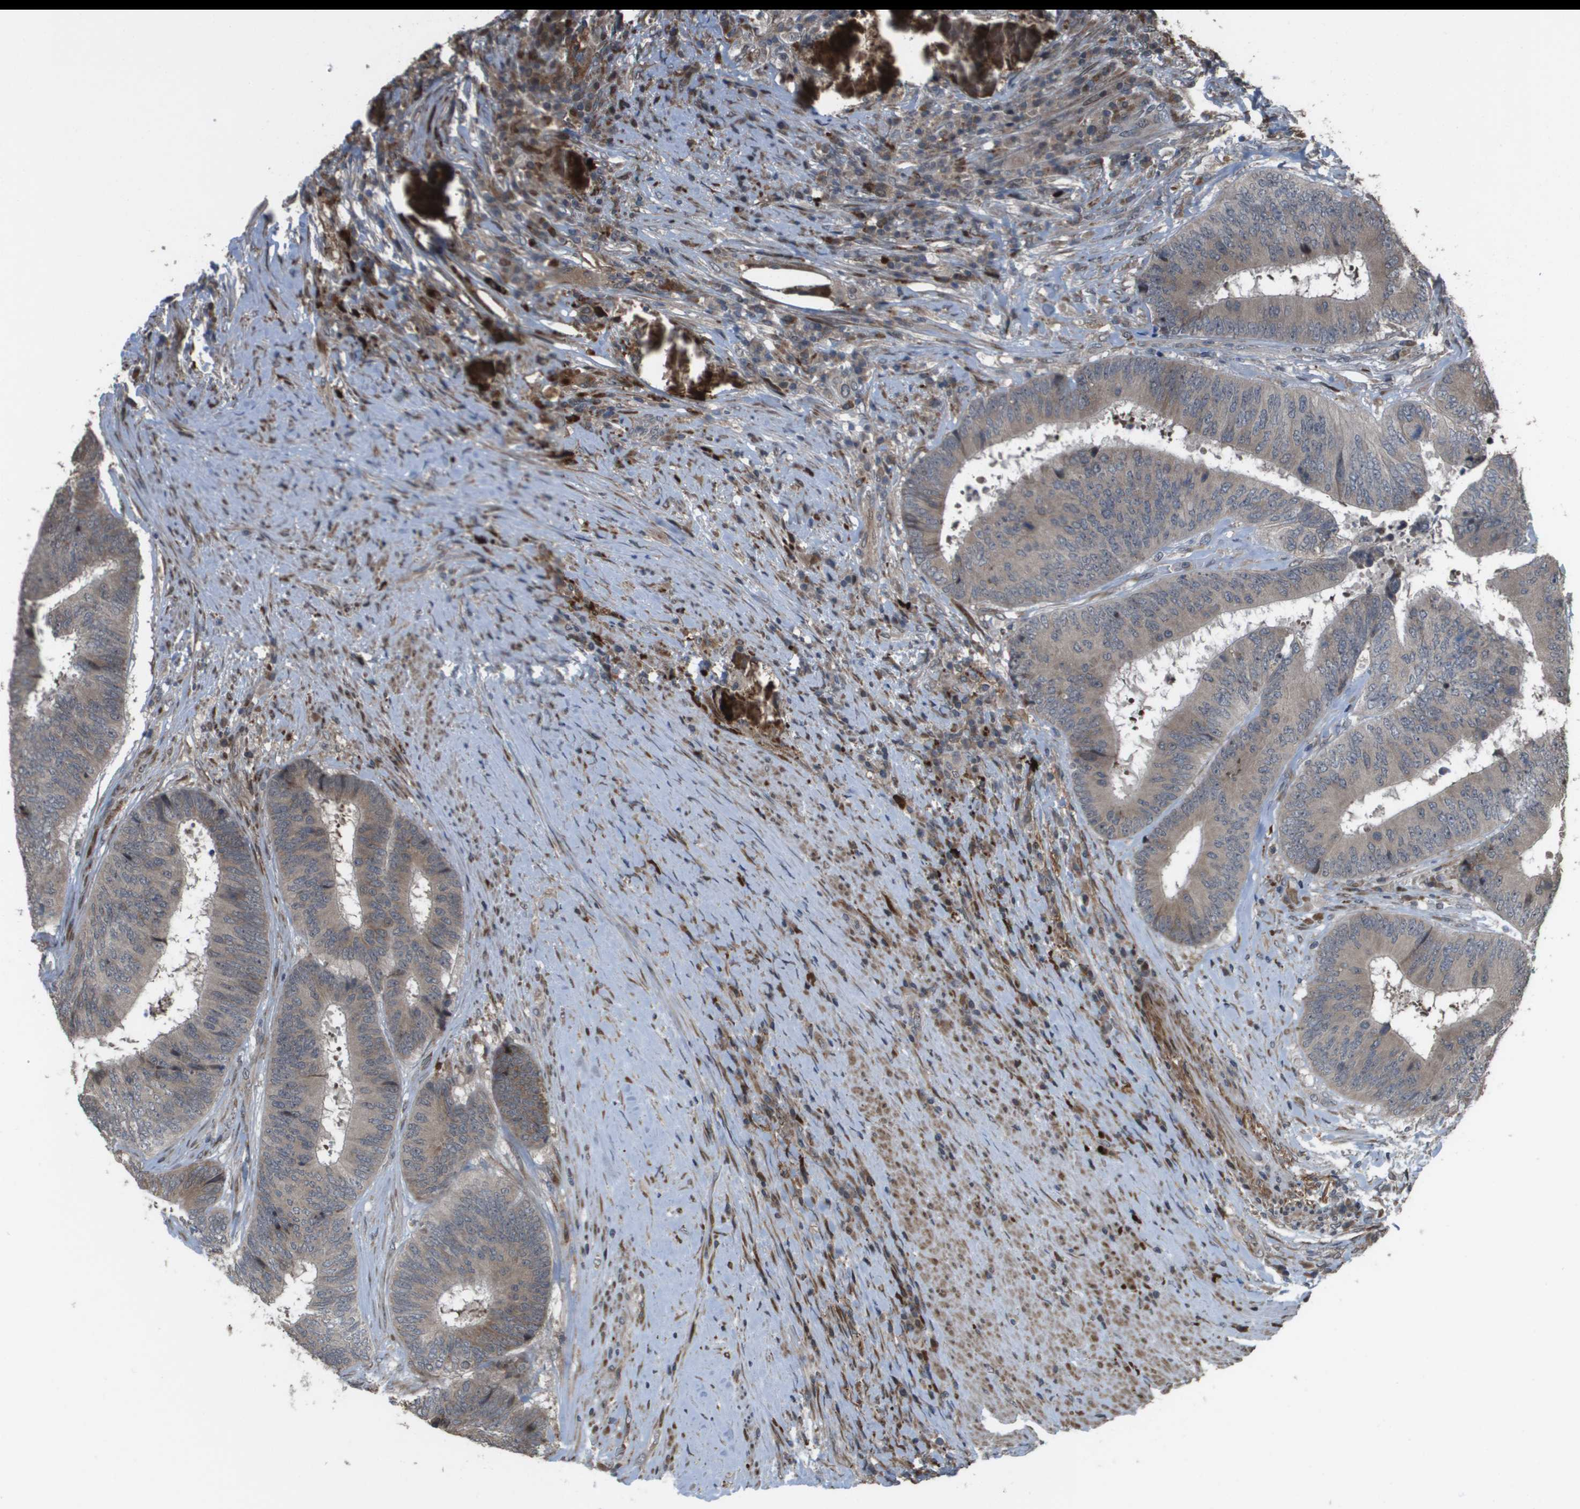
{"staining": {"intensity": "weak", "quantity": "<25%", "location": "cytoplasmic/membranous"}, "tissue": "colorectal cancer", "cell_type": "Tumor cells", "image_type": "cancer", "snomed": [{"axis": "morphology", "description": "Adenocarcinoma, NOS"}, {"axis": "topography", "description": "Rectum"}], "caption": "Colorectal adenocarcinoma stained for a protein using IHC displays no positivity tumor cells.", "gene": "AXIN2", "patient": {"sex": "male", "age": 72}}